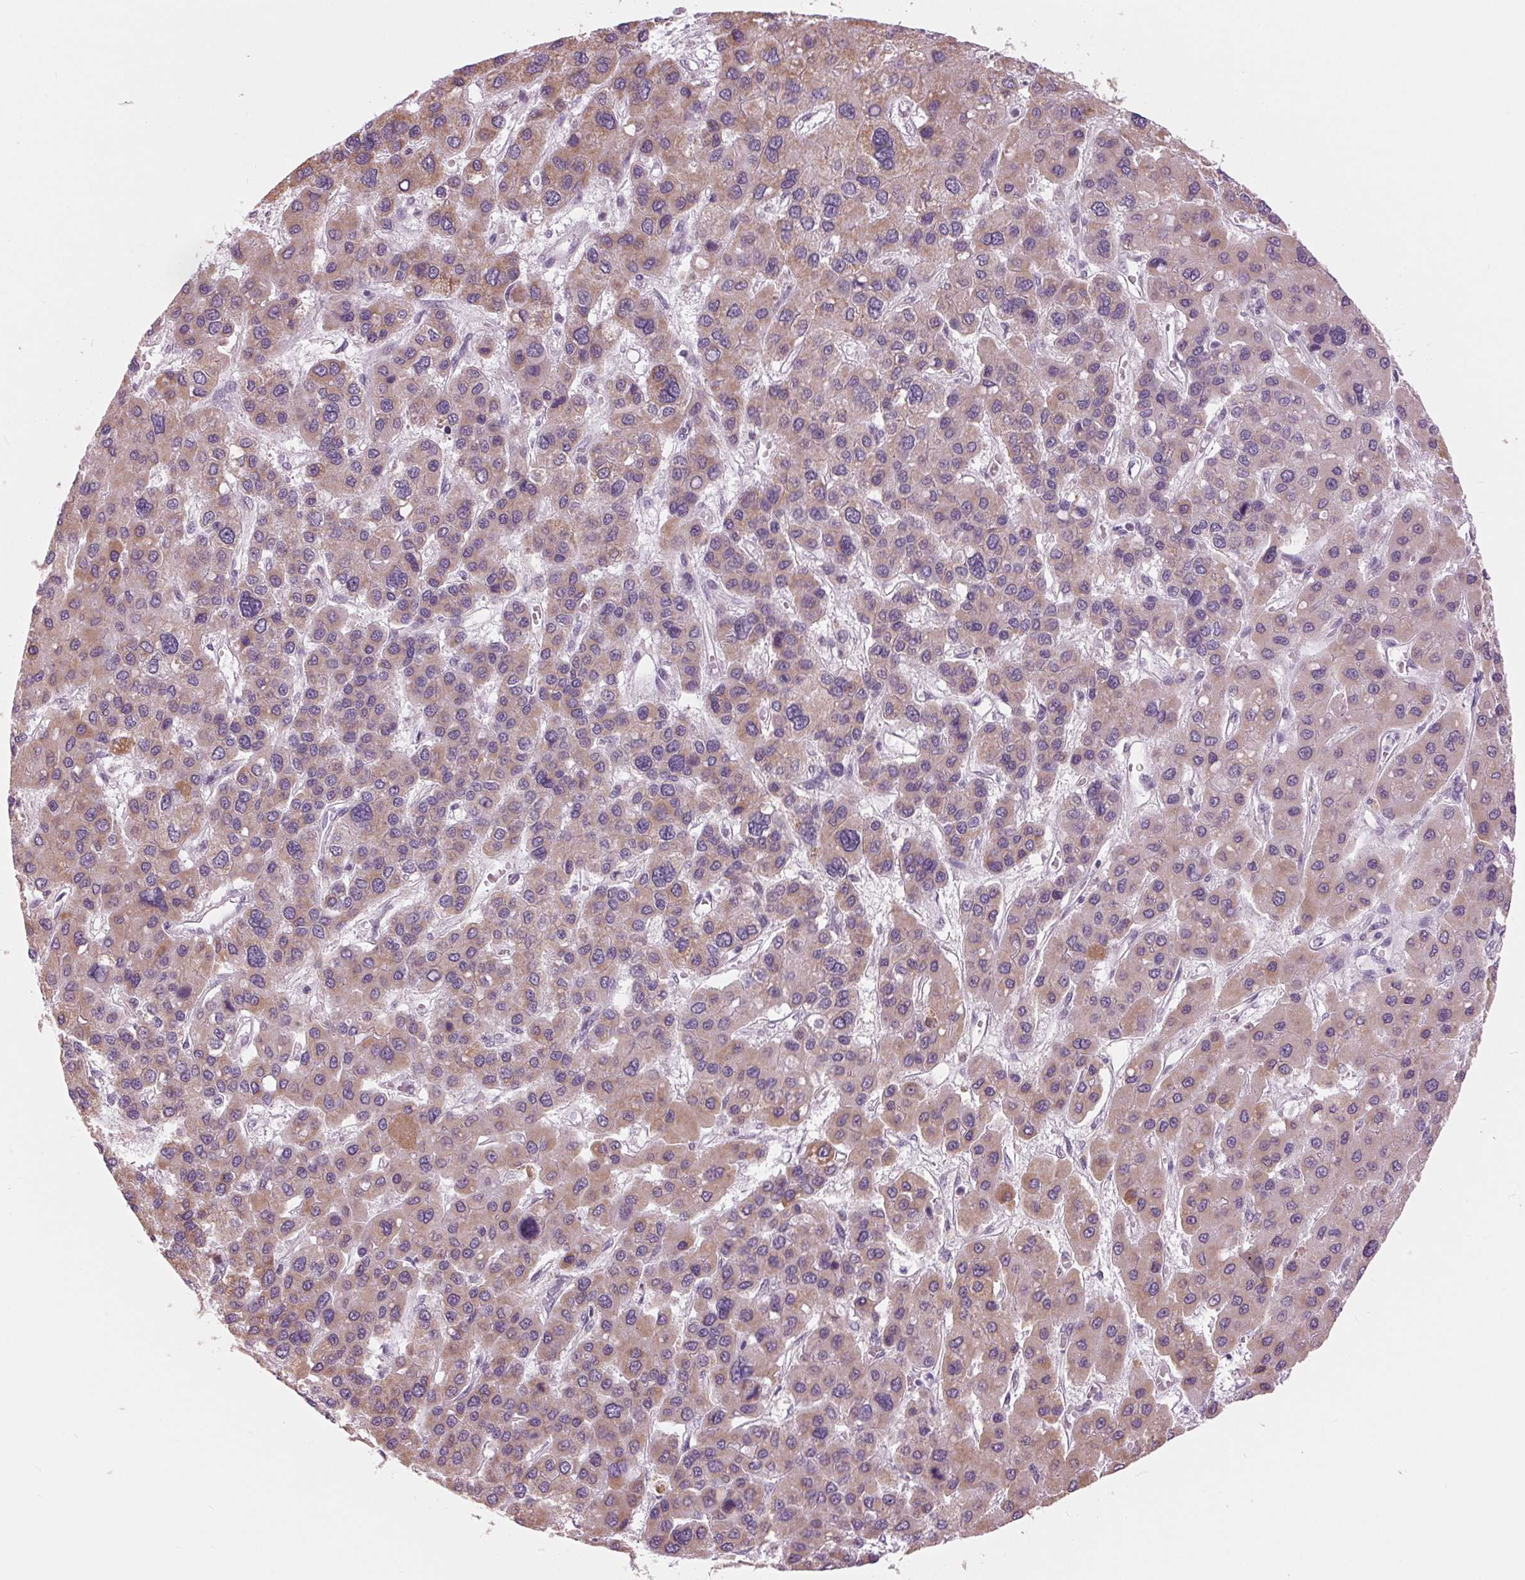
{"staining": {"intensity": "moderate", "quantity": "25%-75%", "location": "cytoplasmic/membranous"}, "tissue": "liver cancer", "cell_type": "Tumor cells", "image_type": "cancer", "snomed": [{"axis": "morphology", "description": "Carcinoma, Hepatocellular, NOS"}, {"axis": "topography", "description": "Liver"}], "caption": "Liver cancer (hepatocellular carcinoma) was stained to show a protein in brown. There is medium levels of moderate cytoplasmic/membranous staining in approximately 25%-75% of tumor cells. The staining was performed using DAB to visualize the protein expression in brown, while the nuclei were stained in blue with hematoxylin (Magnification: 20x).", "gene": "SAMD4A", "patient": {"sex": "female", "age": 41}}